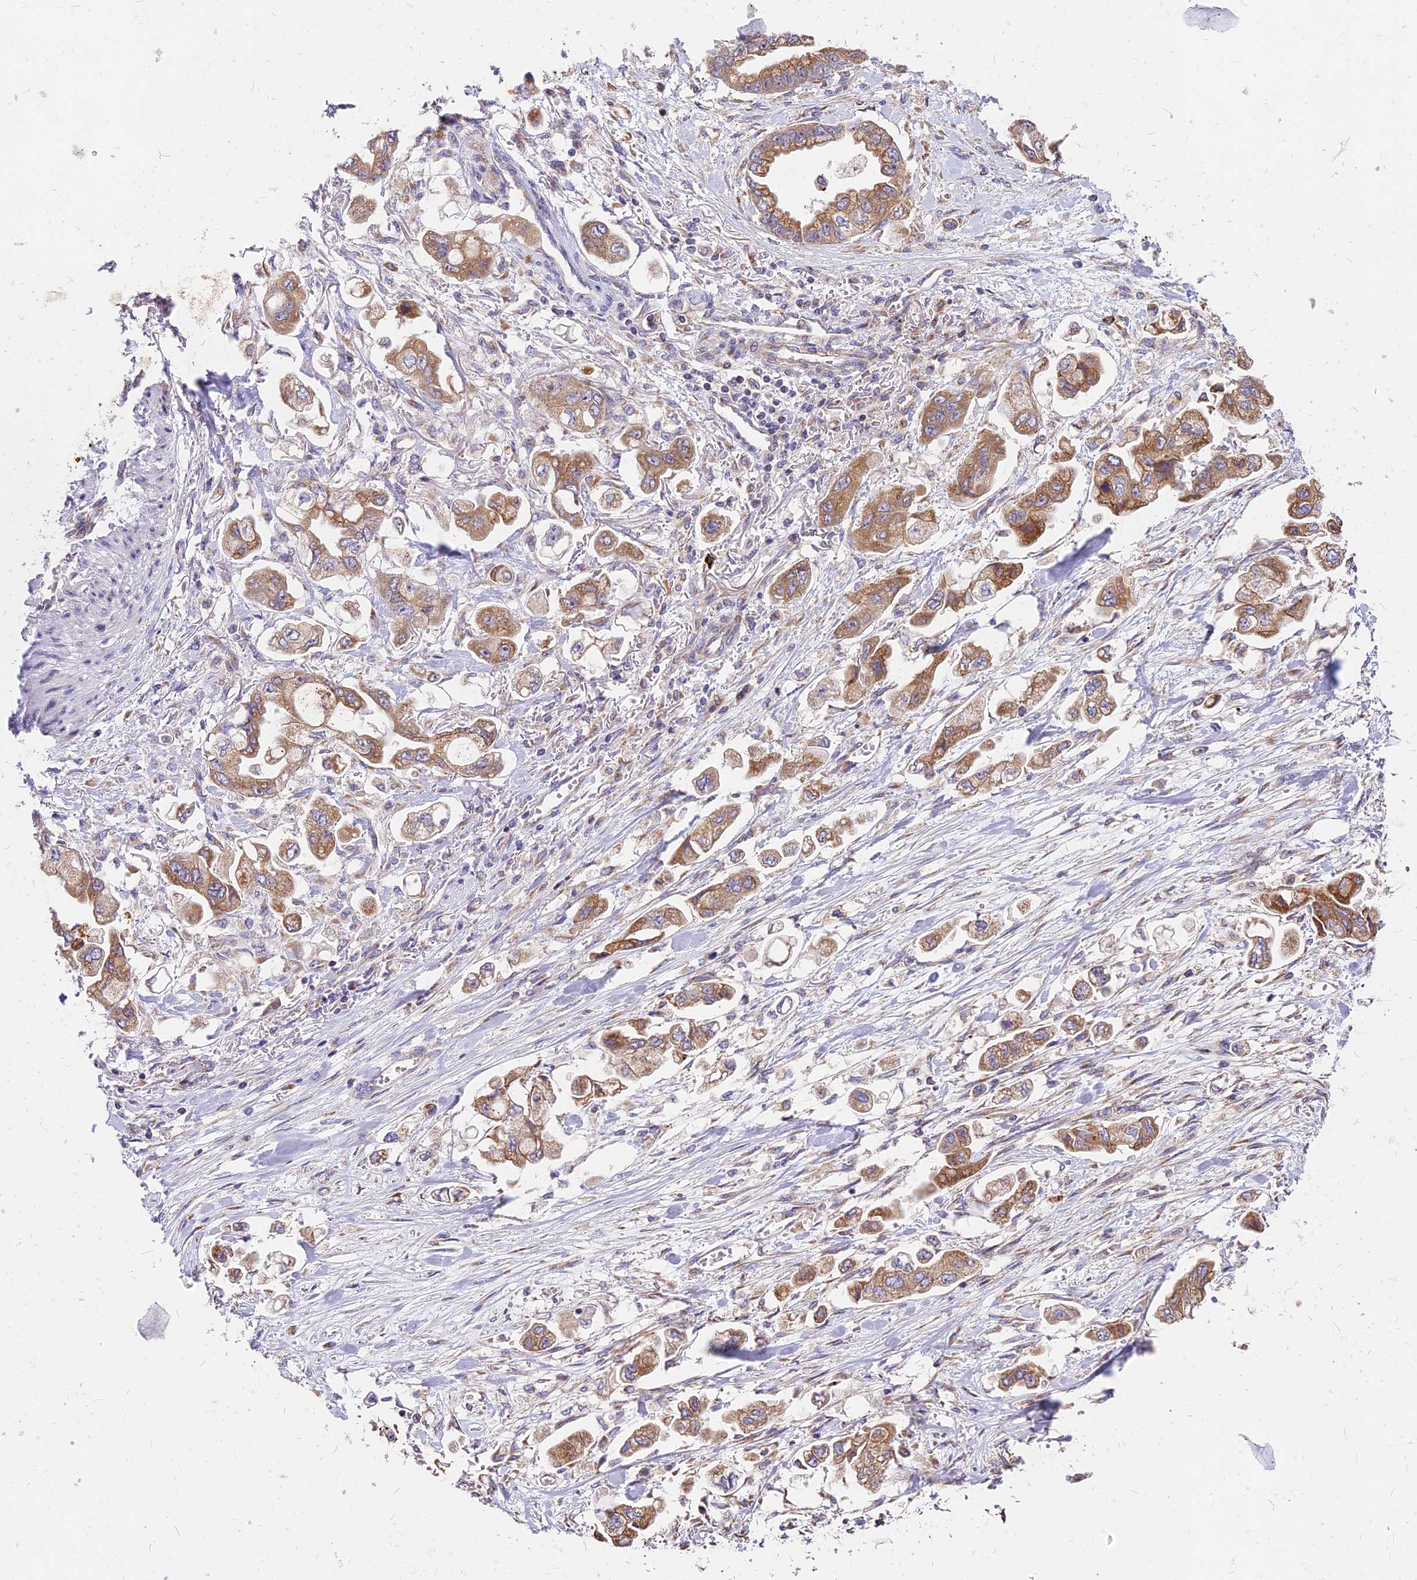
{"staining": {"intensity": "moderate", "quantity": ">75%", "location": "cytoplasmic/membranous"}, "tissue": "stomach cancer", "cell_type": "Tumor cells", "image_type": "cancer", "snomed": [{"axis": "morphology", "description": "Adenocarcinoma, NOS"}, {"axis": "topography", "description": "Stomach"}], "caption": "Protein staining of stomach cancer (adenocarcinoma) tissue displays moderate cytoplasmic/membranous expression in approximately >75% of tumor cells.", "gene": "MRAS", "patient": {"sex": "male", "age": 62}}